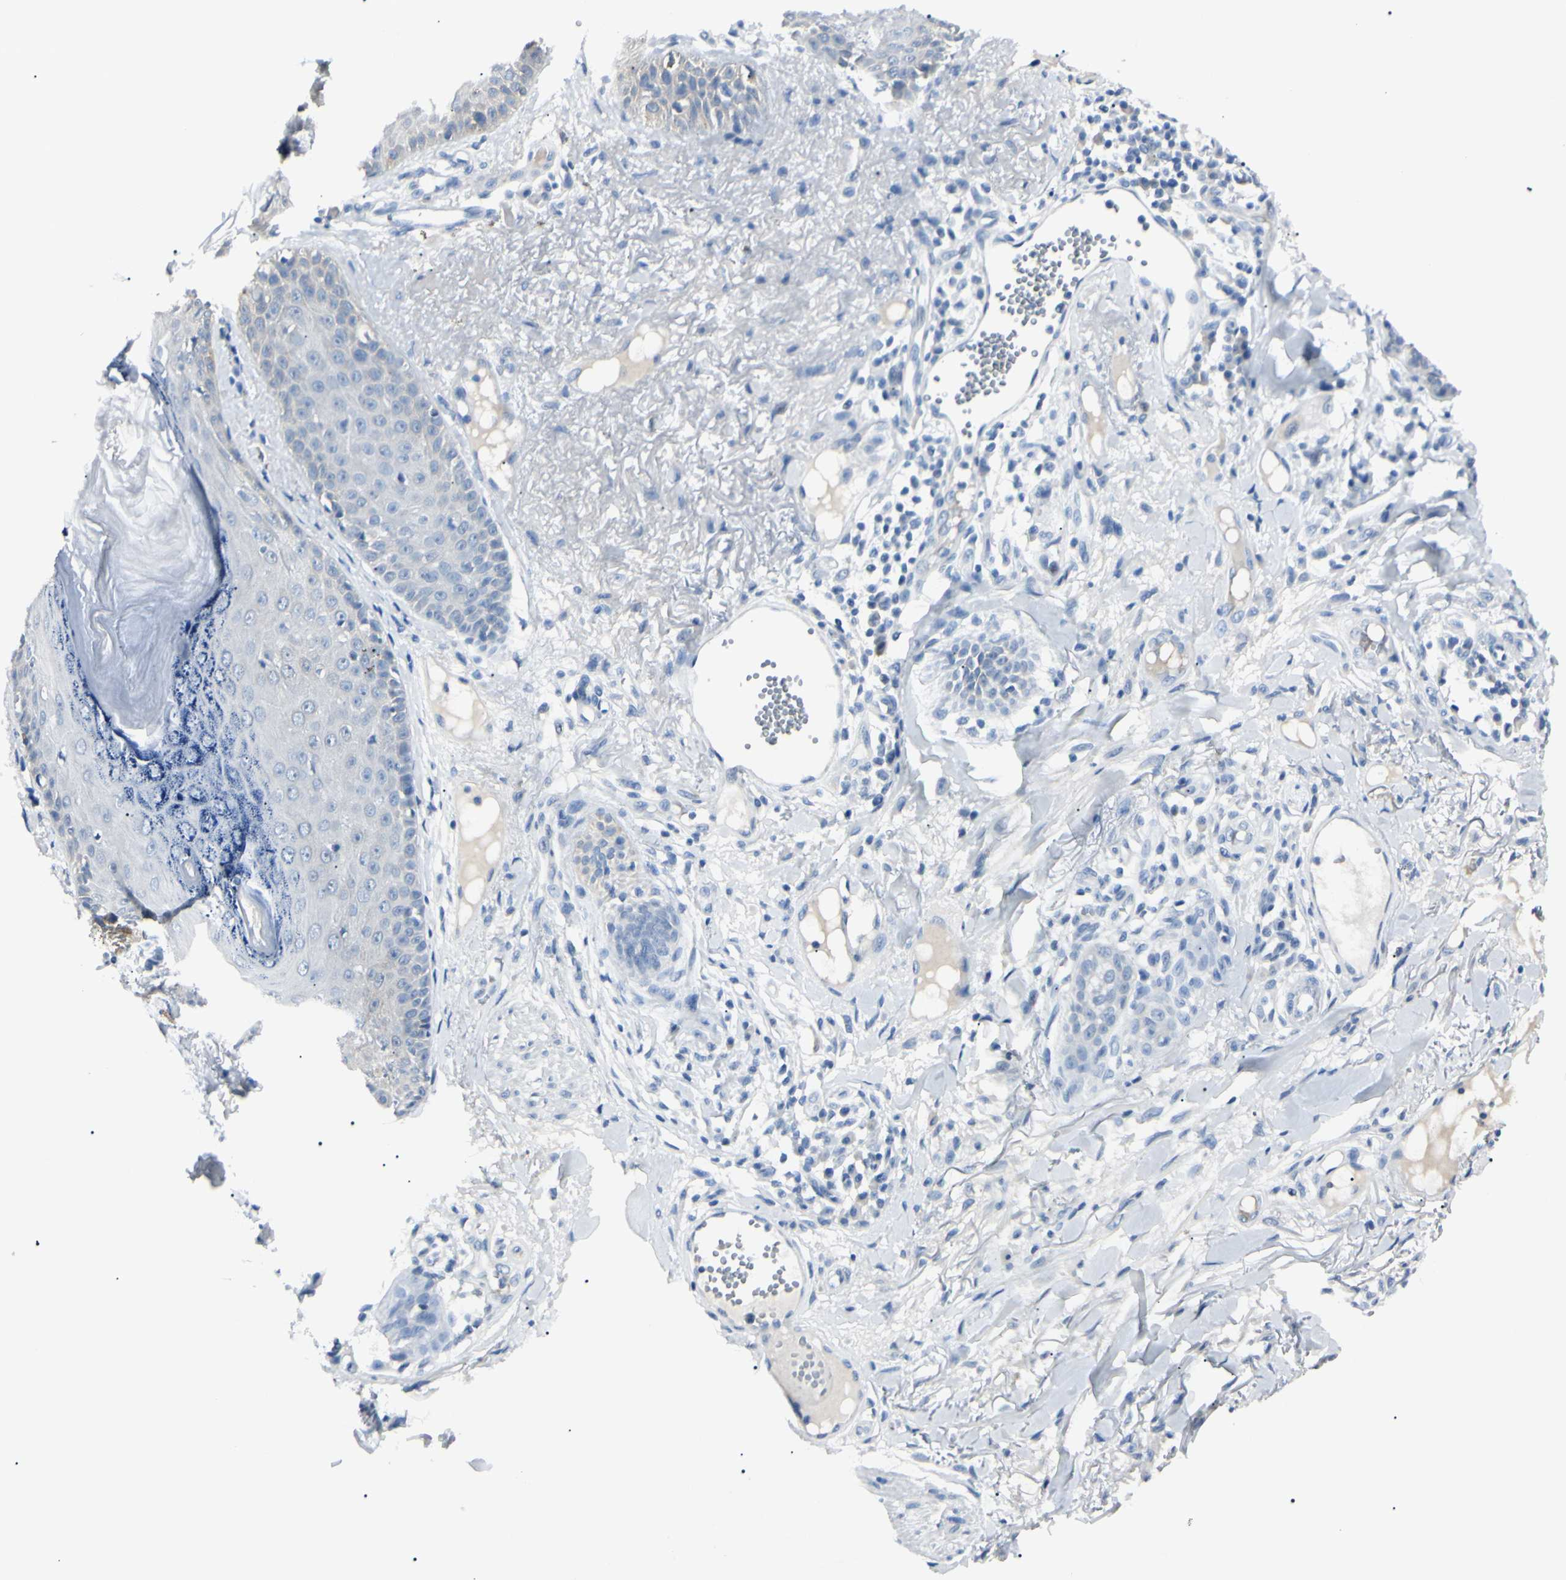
{"staining": {"intensity": "negative", "quantity": "none", "location": "none"}, "tissue": "skin cancer", "cell_type": "Tumor cells", "image_type": "cancer", "snomed": [{"axis": "morphology", "description": "Normal tissue, NOS"}, {"axis": "morphology", "description": "Basal cell carcinoma"}, {"axis": "topography", "description": "Skin"}], "caption": "DAB (3,3'-diaminobenzidine) immunohistochemical staining of skin basal cell carcinoma displays no significant expression in tumor cells. (IHC, brightfield microscopy, high magnification).", "gene": "CA2", "patient": {"sex": "male", "age": 52}}